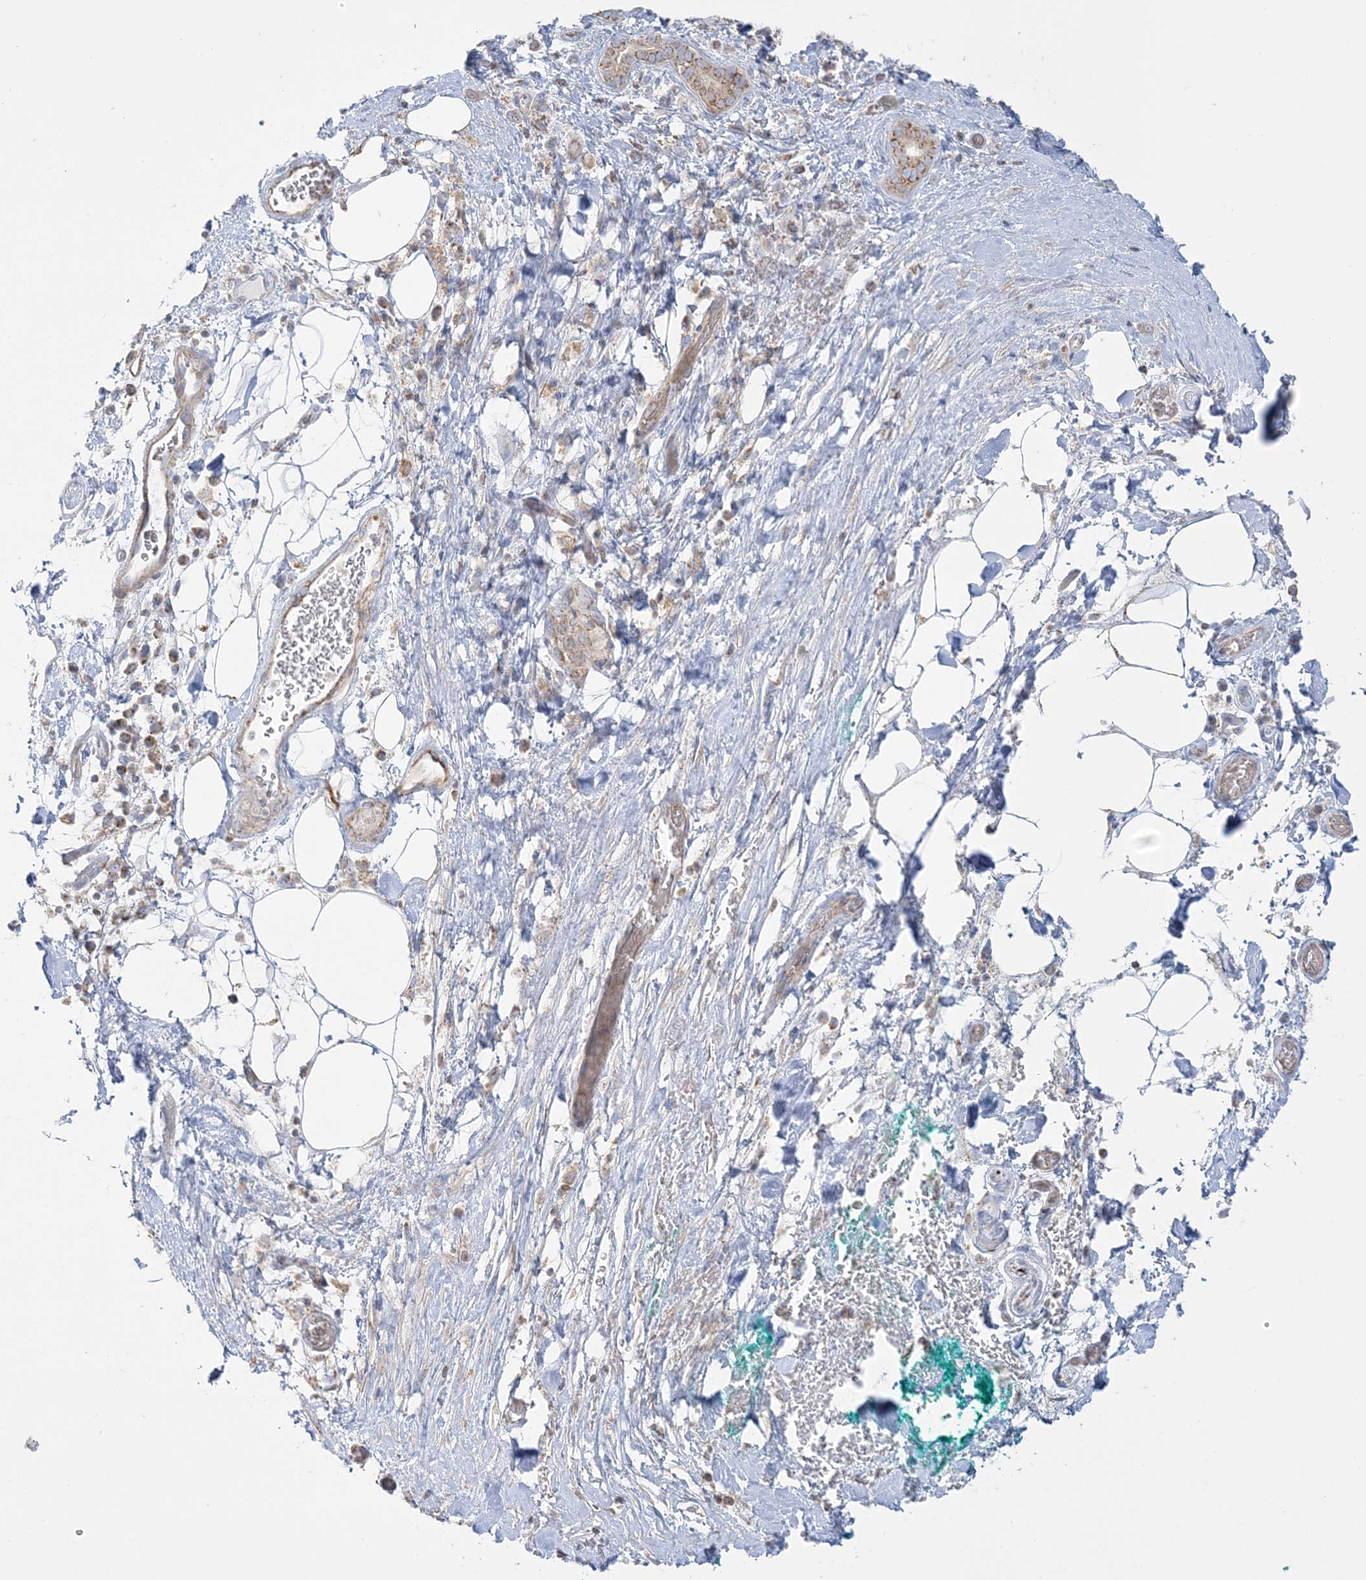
{"staining": {"intensity": "moderate", "quantity": ">75%", "location": "cytoplasmic/membranous"}, "tissue": "pancreatic cancer", "cell_type": "Tumor cells", "image_type": "cancer", "snomed": [{"axis": "morphology", "description": "Adenocarcinoma, NOS"}, {"axis": "topography", "description": "Pancreas"}], "caption": "An immunohistochemistry image of tumor tissue is shown. Protein staining in brown labels moderate cytoplasmic/membranous positivity in pancreatic cancer (adenocarcinoma) within tumor cells. The protein of interest is shown in brown color, while the nuclei are stained blue.", "gene": "TBC1D14", "patient": {"sex": "male", "age": 78}}